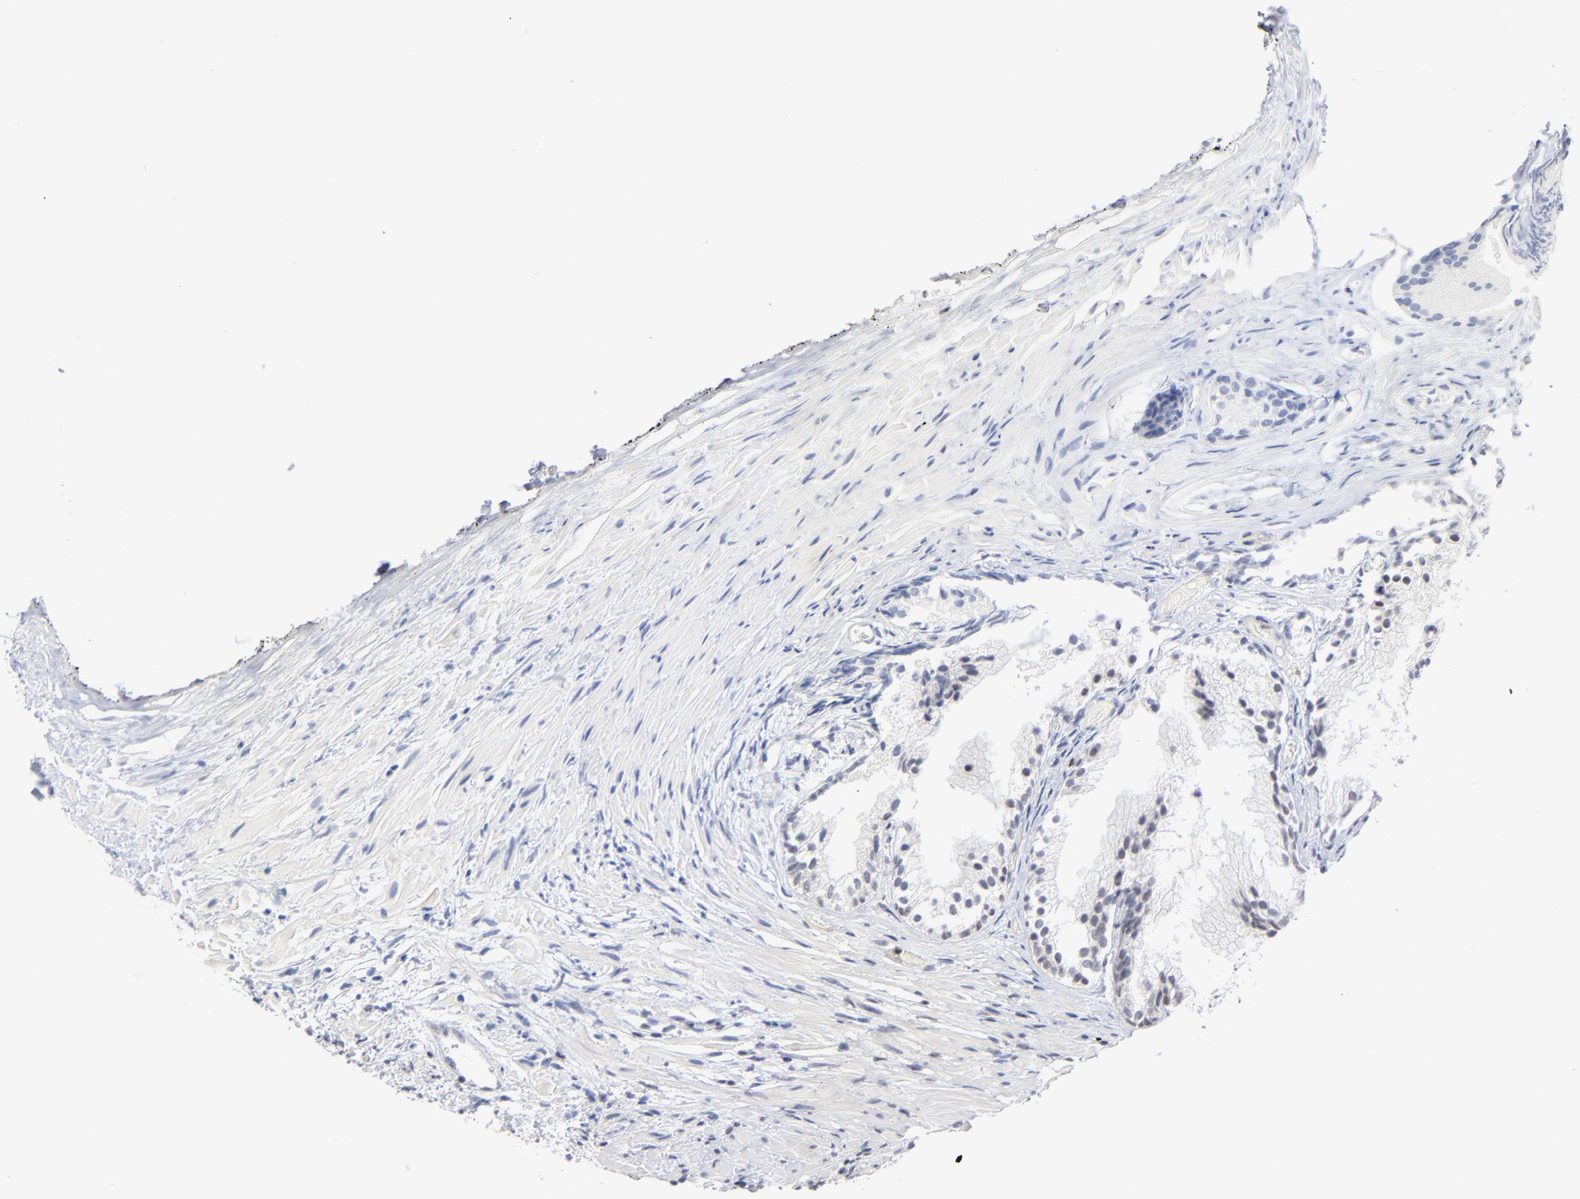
{"staining": {"intensity": "weak", "quantity": "25%-75%", "location": "nuclear"}, "tissue": "prostate", "cell_type": "Glandular cells", "image_type": "normal", "snomed": [{"axis": "morphology", "description": "Normal tissue, NOS"}, {"axis": "topography", "description": "Prostate"}], "caption": "Immunohistochemistry of unremarkable human prostate demonstrates low levels of weak nuclear expression in approximately 25%-75% of glandular cells.", "gene": "MAX", "patient": {"sex": "male", "age": 76}}